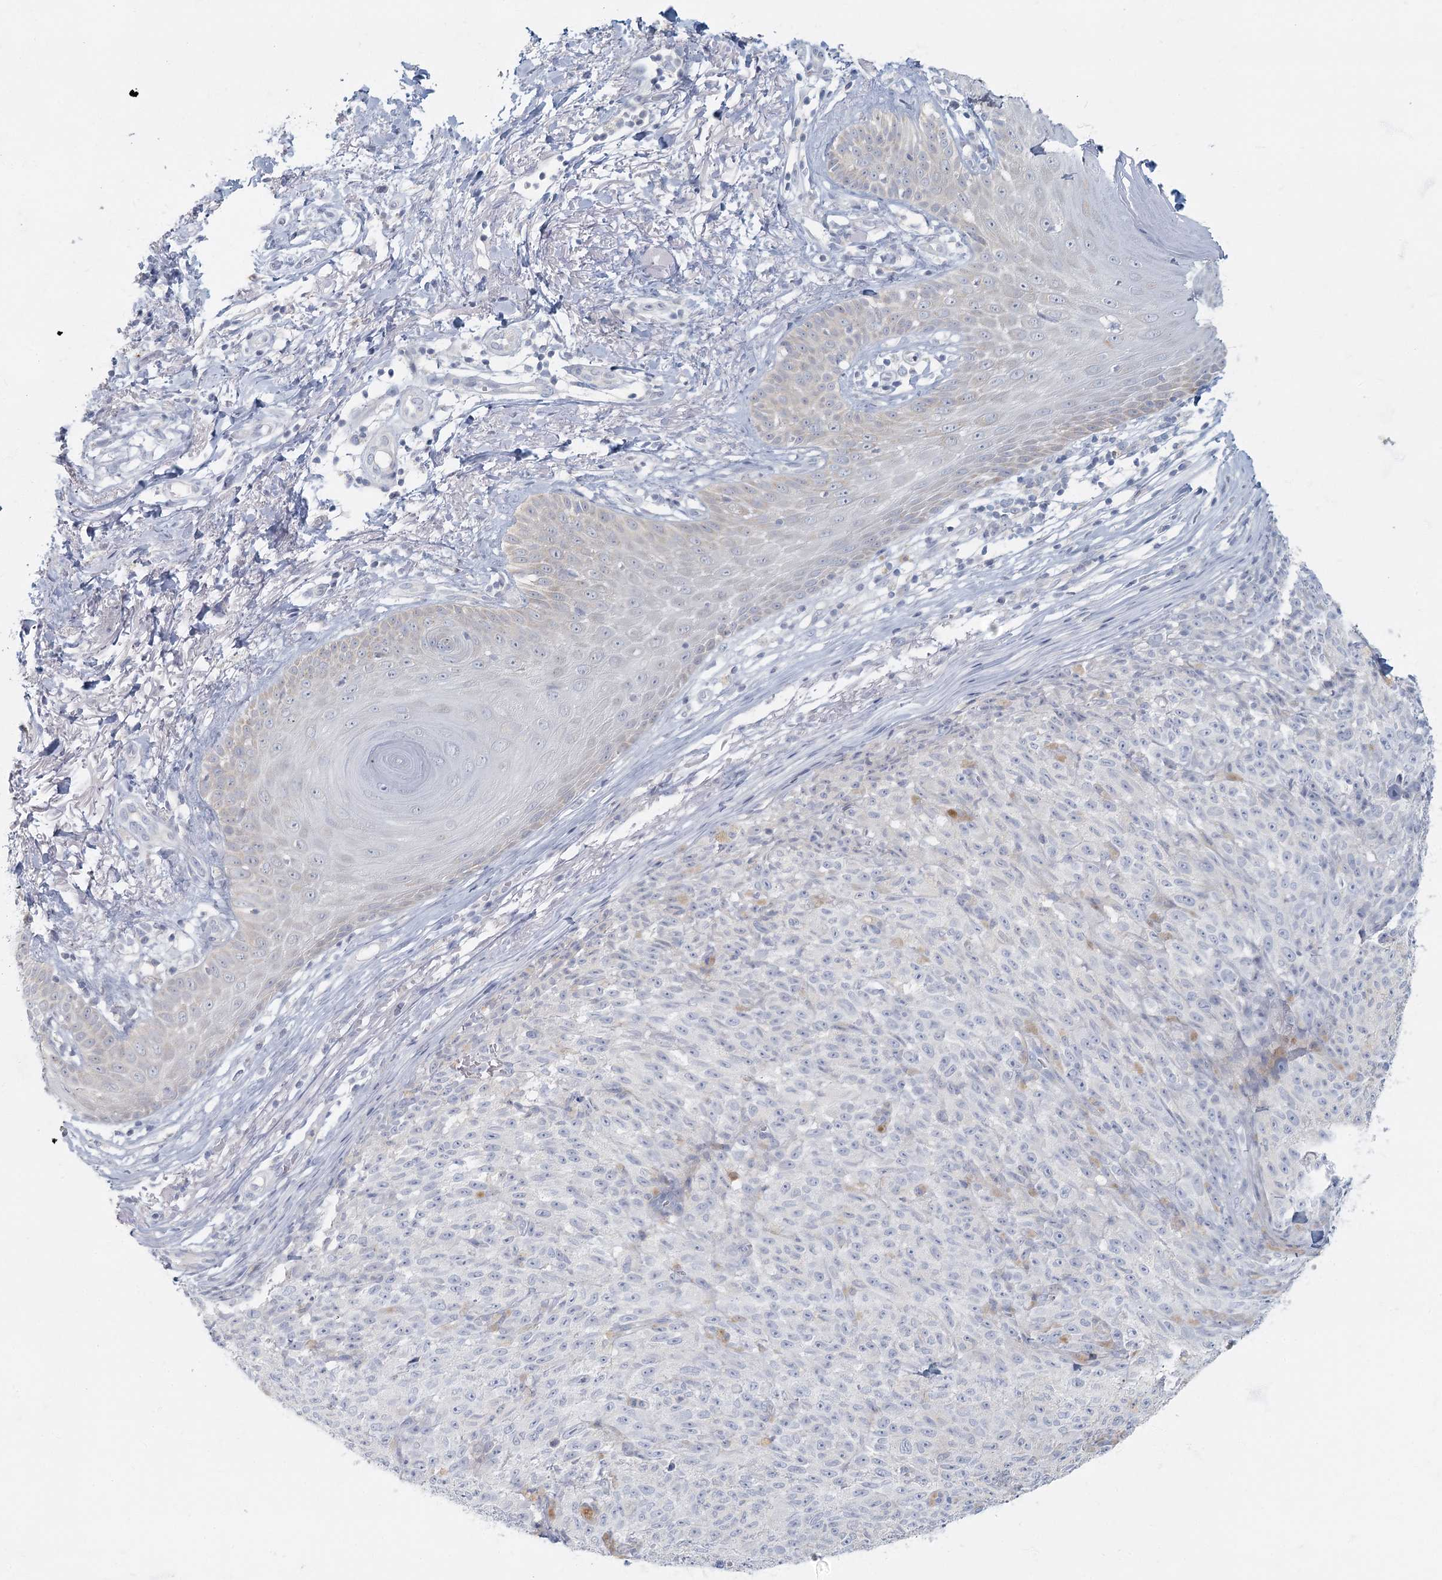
{"staining": {"intensity": "negative", "quantity": "none", "location": "none"}, "tissue": "melanoma", "cell_type": "Tumor cells", "image_type": "cancer", "snomed": [{"axis": "morphology", "description": "Malignant melanoma, NOS"}, {"axis": "topography", "description": "Skin"}], "caption": "A high-resolution image shows immunohistochemistry staining of melanoma, which displays no significant expression in tumor cells.", "gene": "FAM110C", "patient": {"sex": "female", "age": 82}}